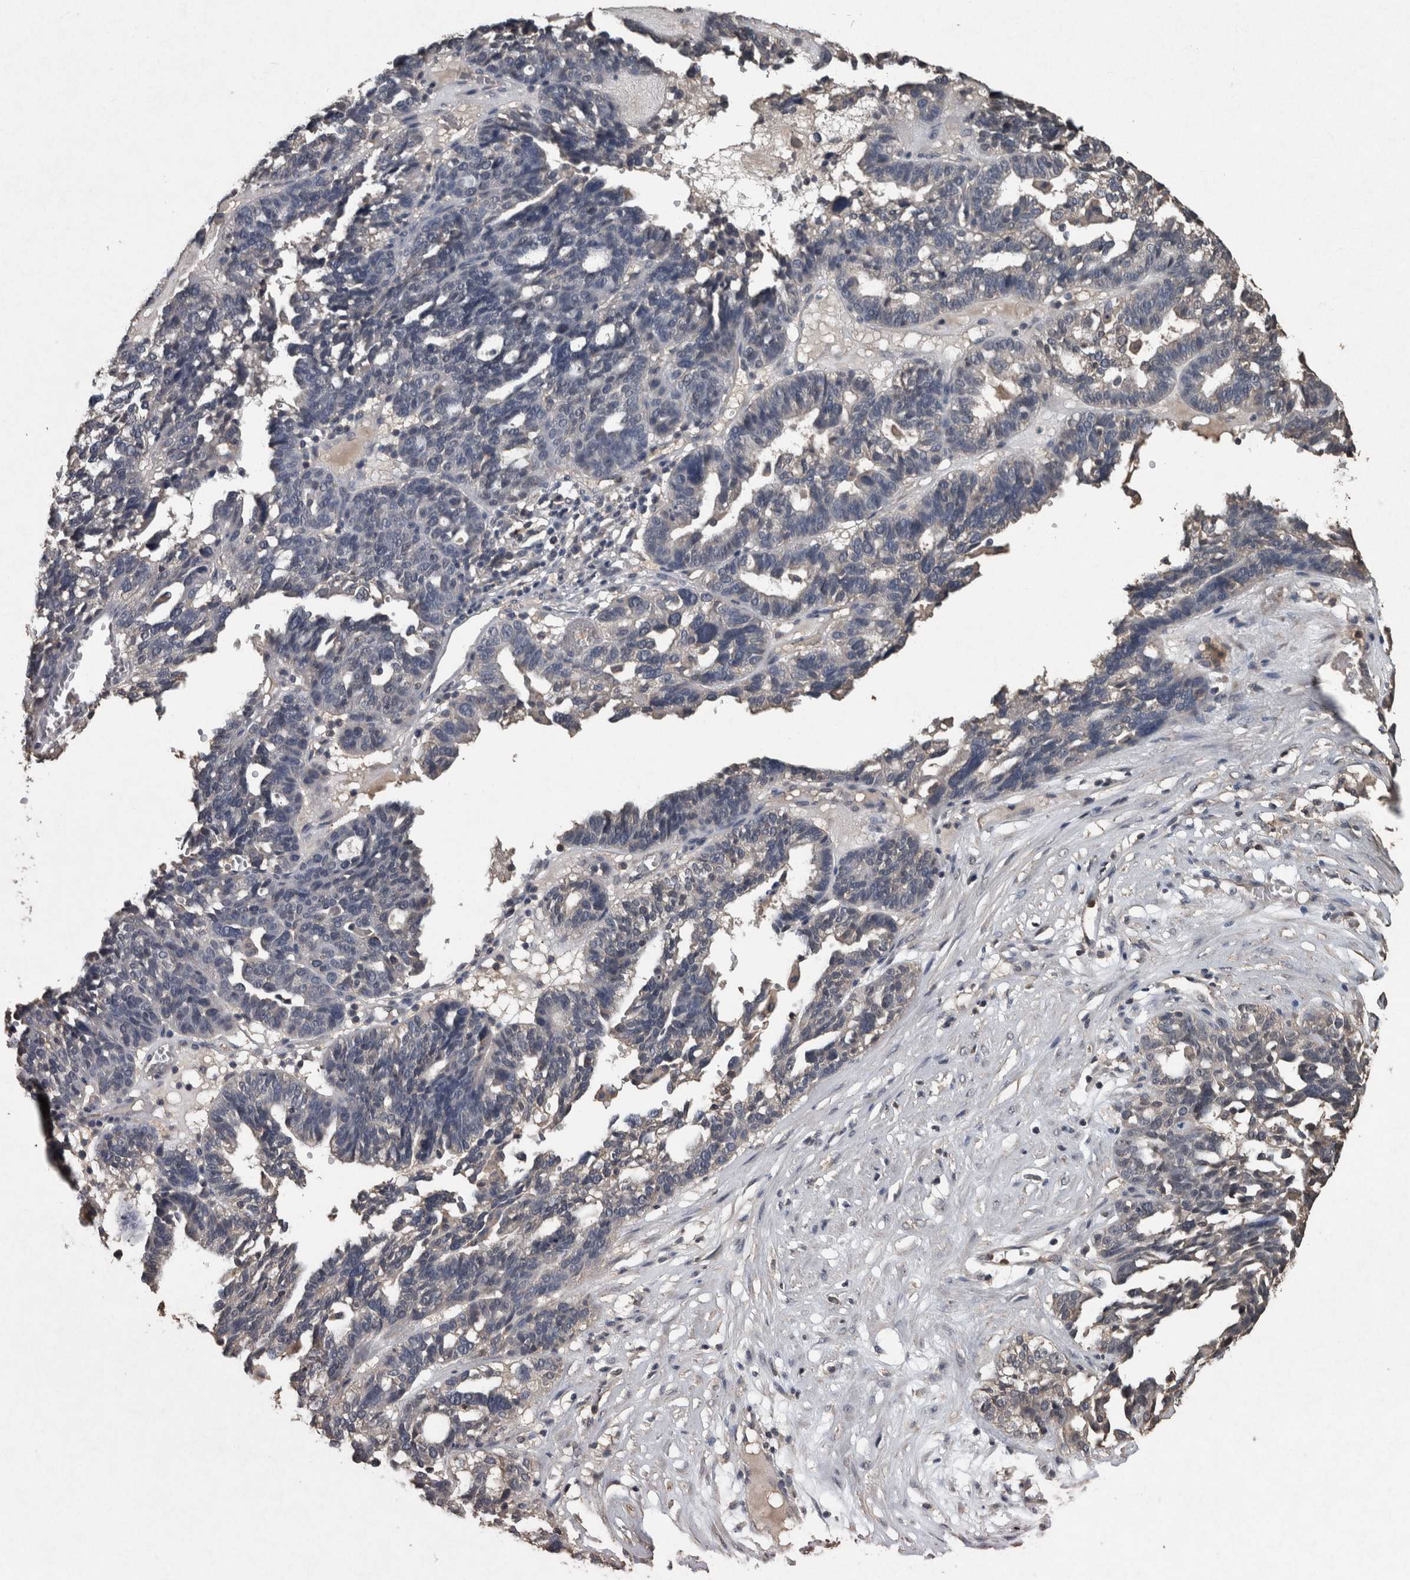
{"staining": {"intensity": "negative", "quantity": "none", "location": "none"}, "tissue": "ovarian cancer", "cell_type": "Tumor cells", "image_type": "cancer", "snomed": [{"axis": "morphology", "description": "Cystadenocarcinoma, serous, NOS"}, {"axis": "topography", "description": "Ovary"}], "caption": "IHC micrograph of neoplastic tissue: ovarian serous cystadenocarcinoma stained with DAB (3,3'-diaminobenzidine) demonstrates no significant protein positivity in tumor cells. (DAB immunohistochemistry, high magnification).", "gene": "FGFRL1", "patient": {"sex": "female", "age": 59}}